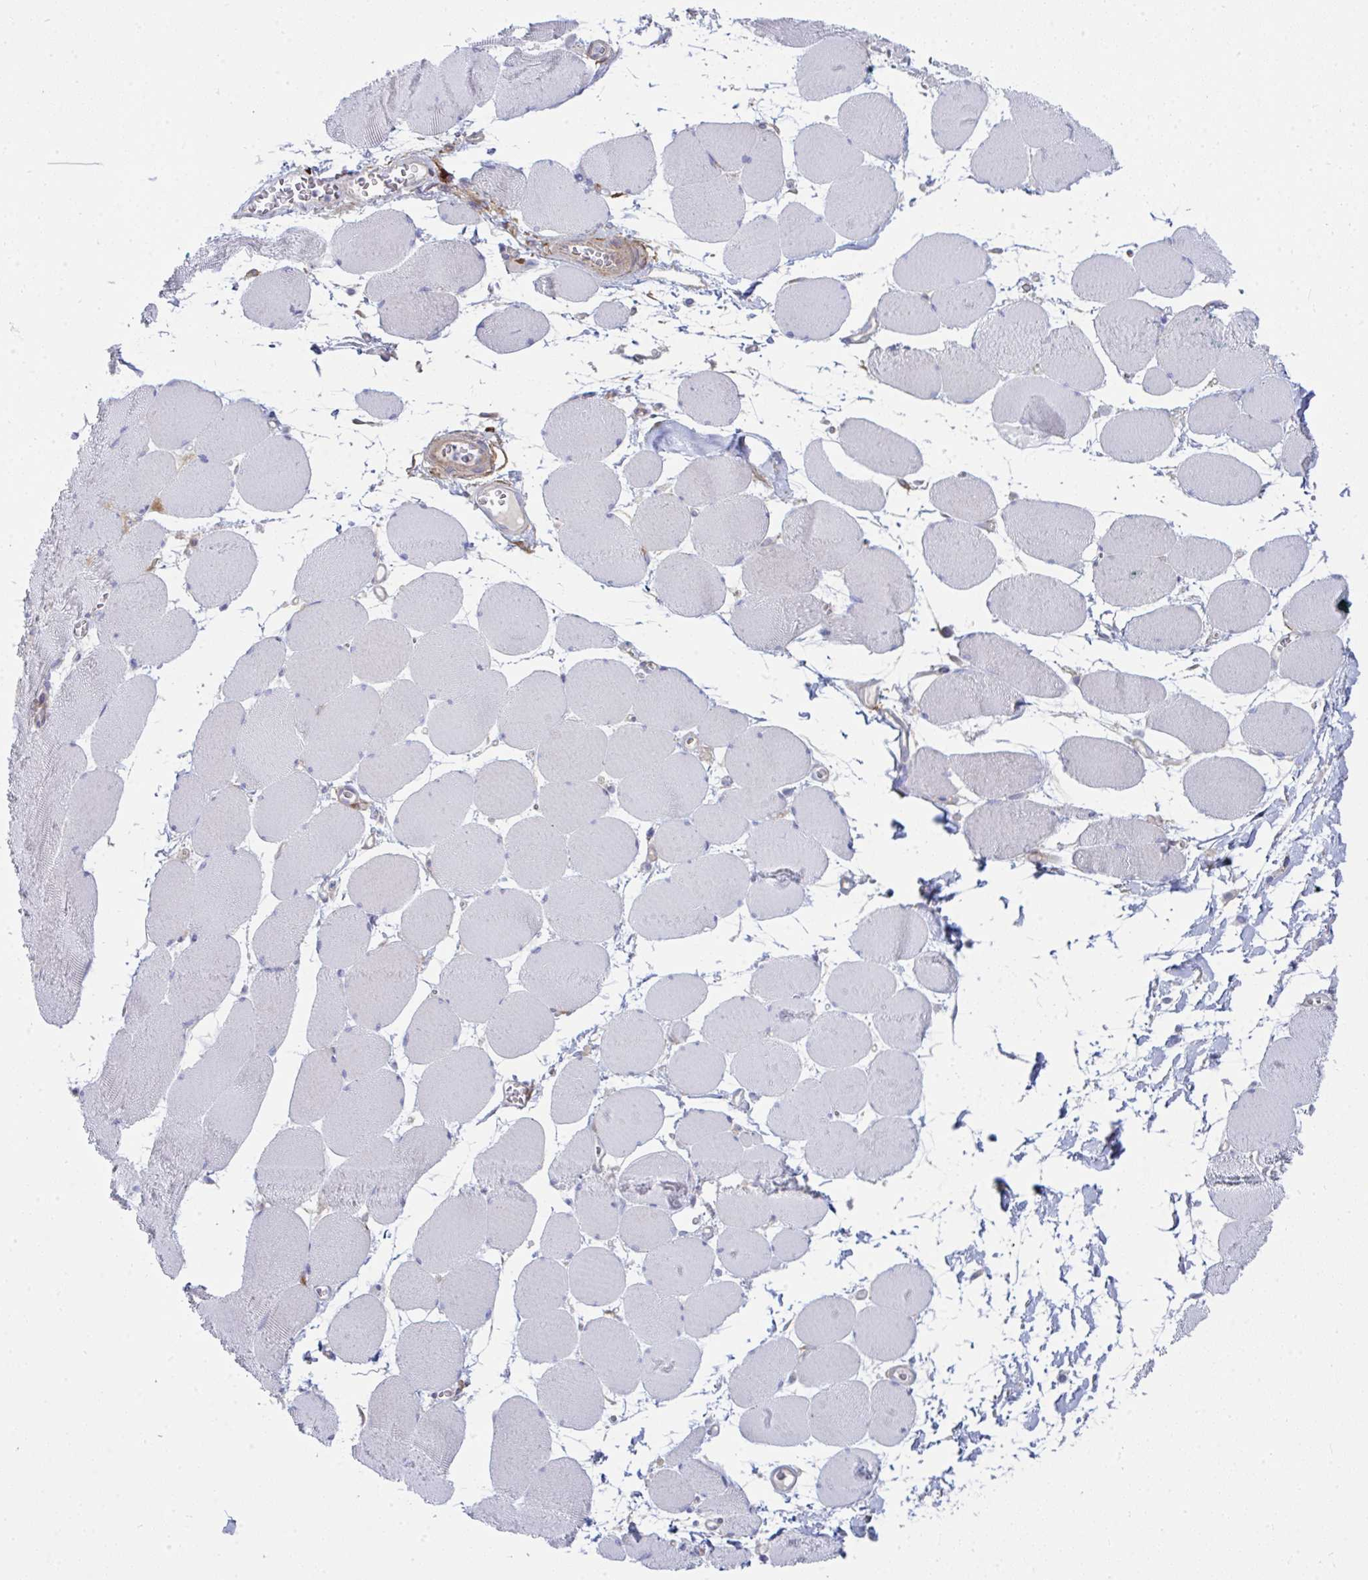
{"staining": {"intensity": "negative", "quantity": "none", "location": "none"}, "tissue": "skeletal muscle", "cell_type": "Myocytes", "image_type": "normal", "snomed": [{"axis": "morphology", "description": "Normal tissue, NOS"}, {"axis": "topography", "description": "Skeletal muscle"}], "caption": "This photomicrograph is of benign skeletal muscle stained with immunohistochemistry to label a protein in brown with the nuclei are counter-stained blue. There is no positivity in myocytes.", "gene": "GAB1", "patient": {"sex": "female", "age": 75}}